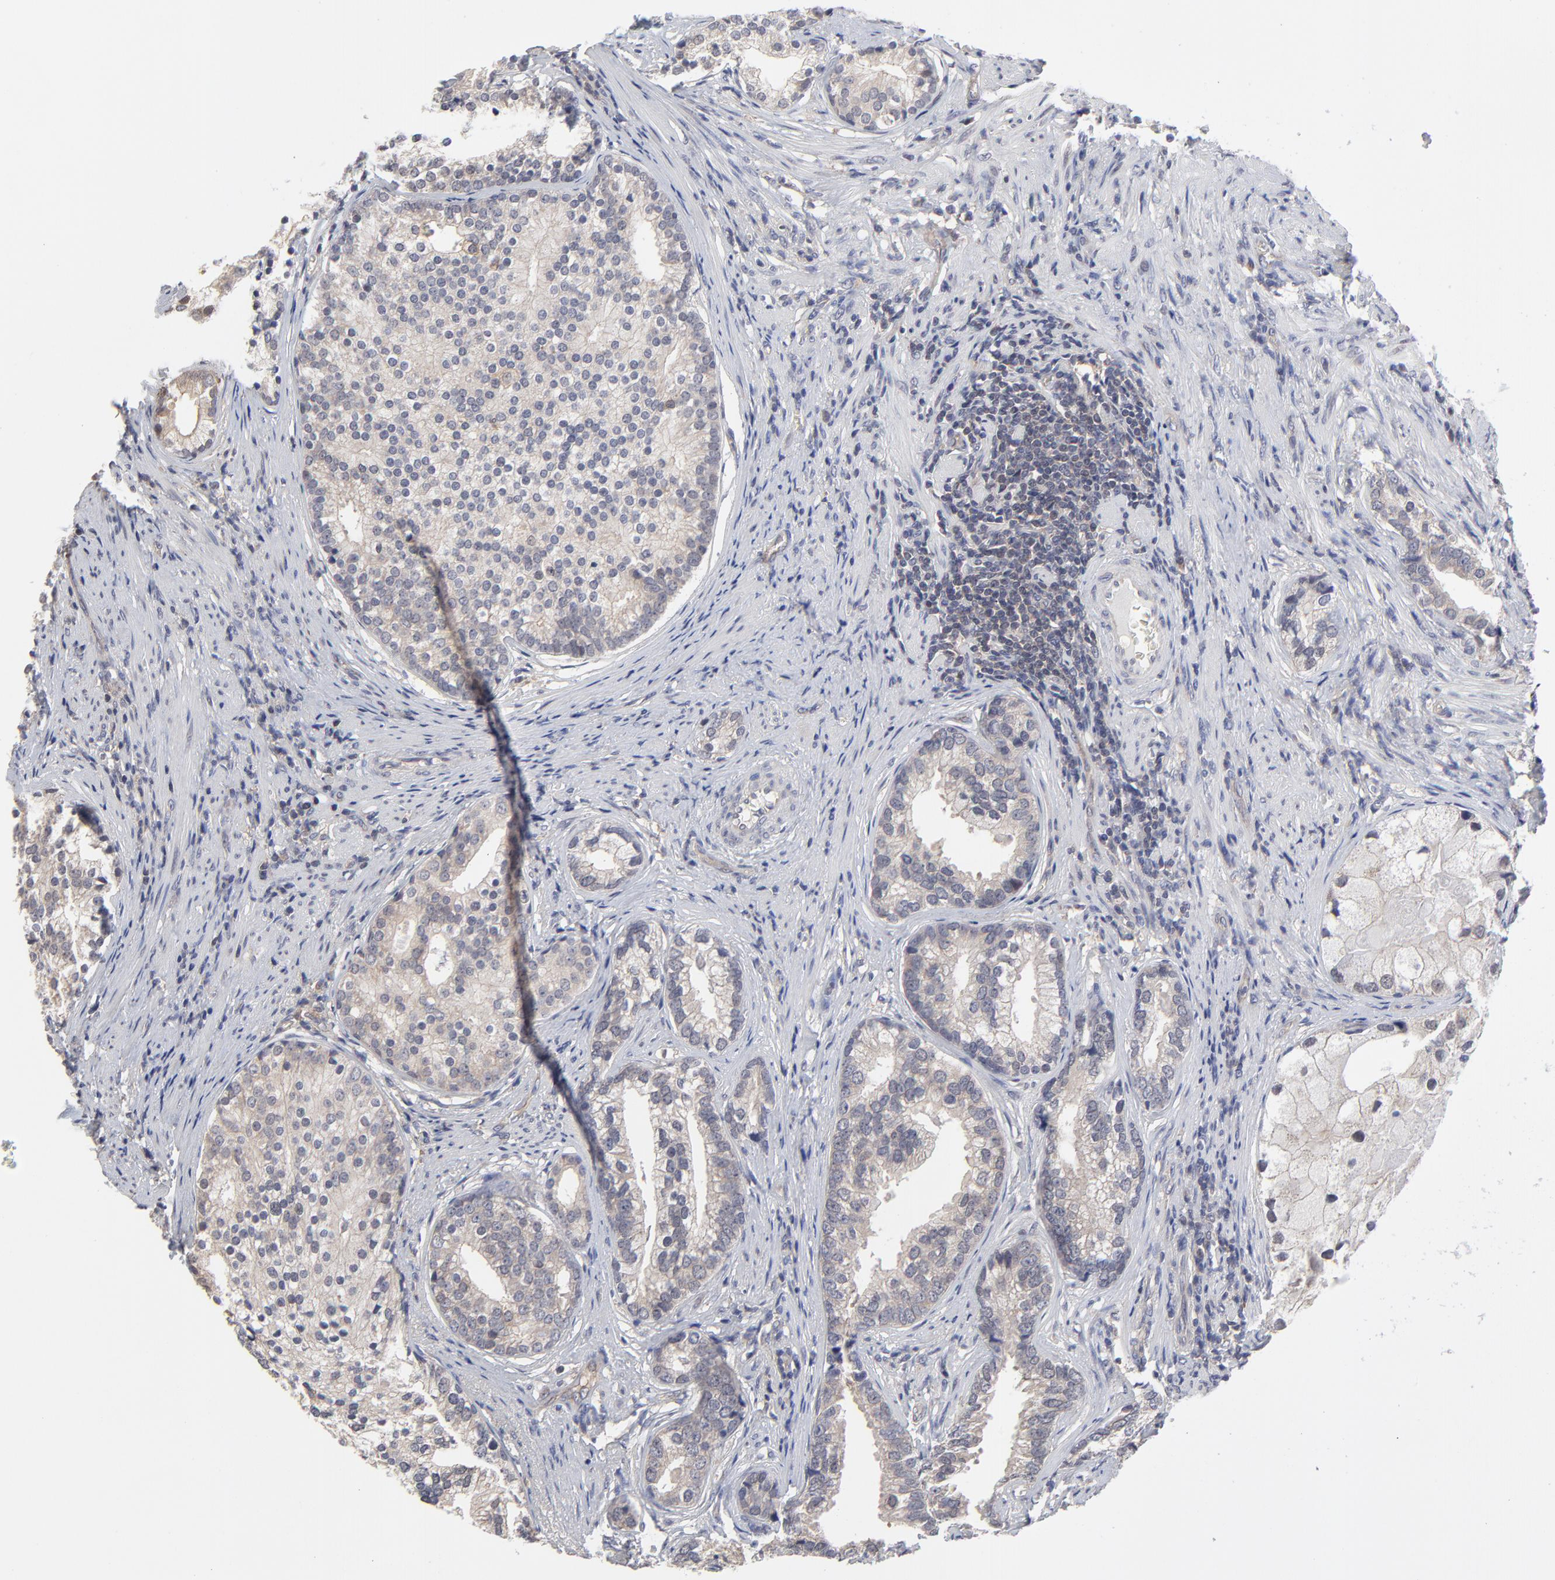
{"staining": {"intensity": "weak", "quantity": ">75%", "location": "cytoplasmic/membranous"}, "tissue": "prostate cancer", "cell_type": "Tumor cells", "image_type": "cancer", "snomed": [{"axis": "morphology", "description": "Adenocarcinoma, Low grade"}, {"axis": "topography", "description": "Prostate"}], "caption": "Prostate adenocarcinoma (low-grade) stained with a brown dye displays weak cytoplasmic/membranous positive staining in approximately >75% of tumor cells.", "gene": "ZNF157", "patient": {"sex": "male", "age": 71}}